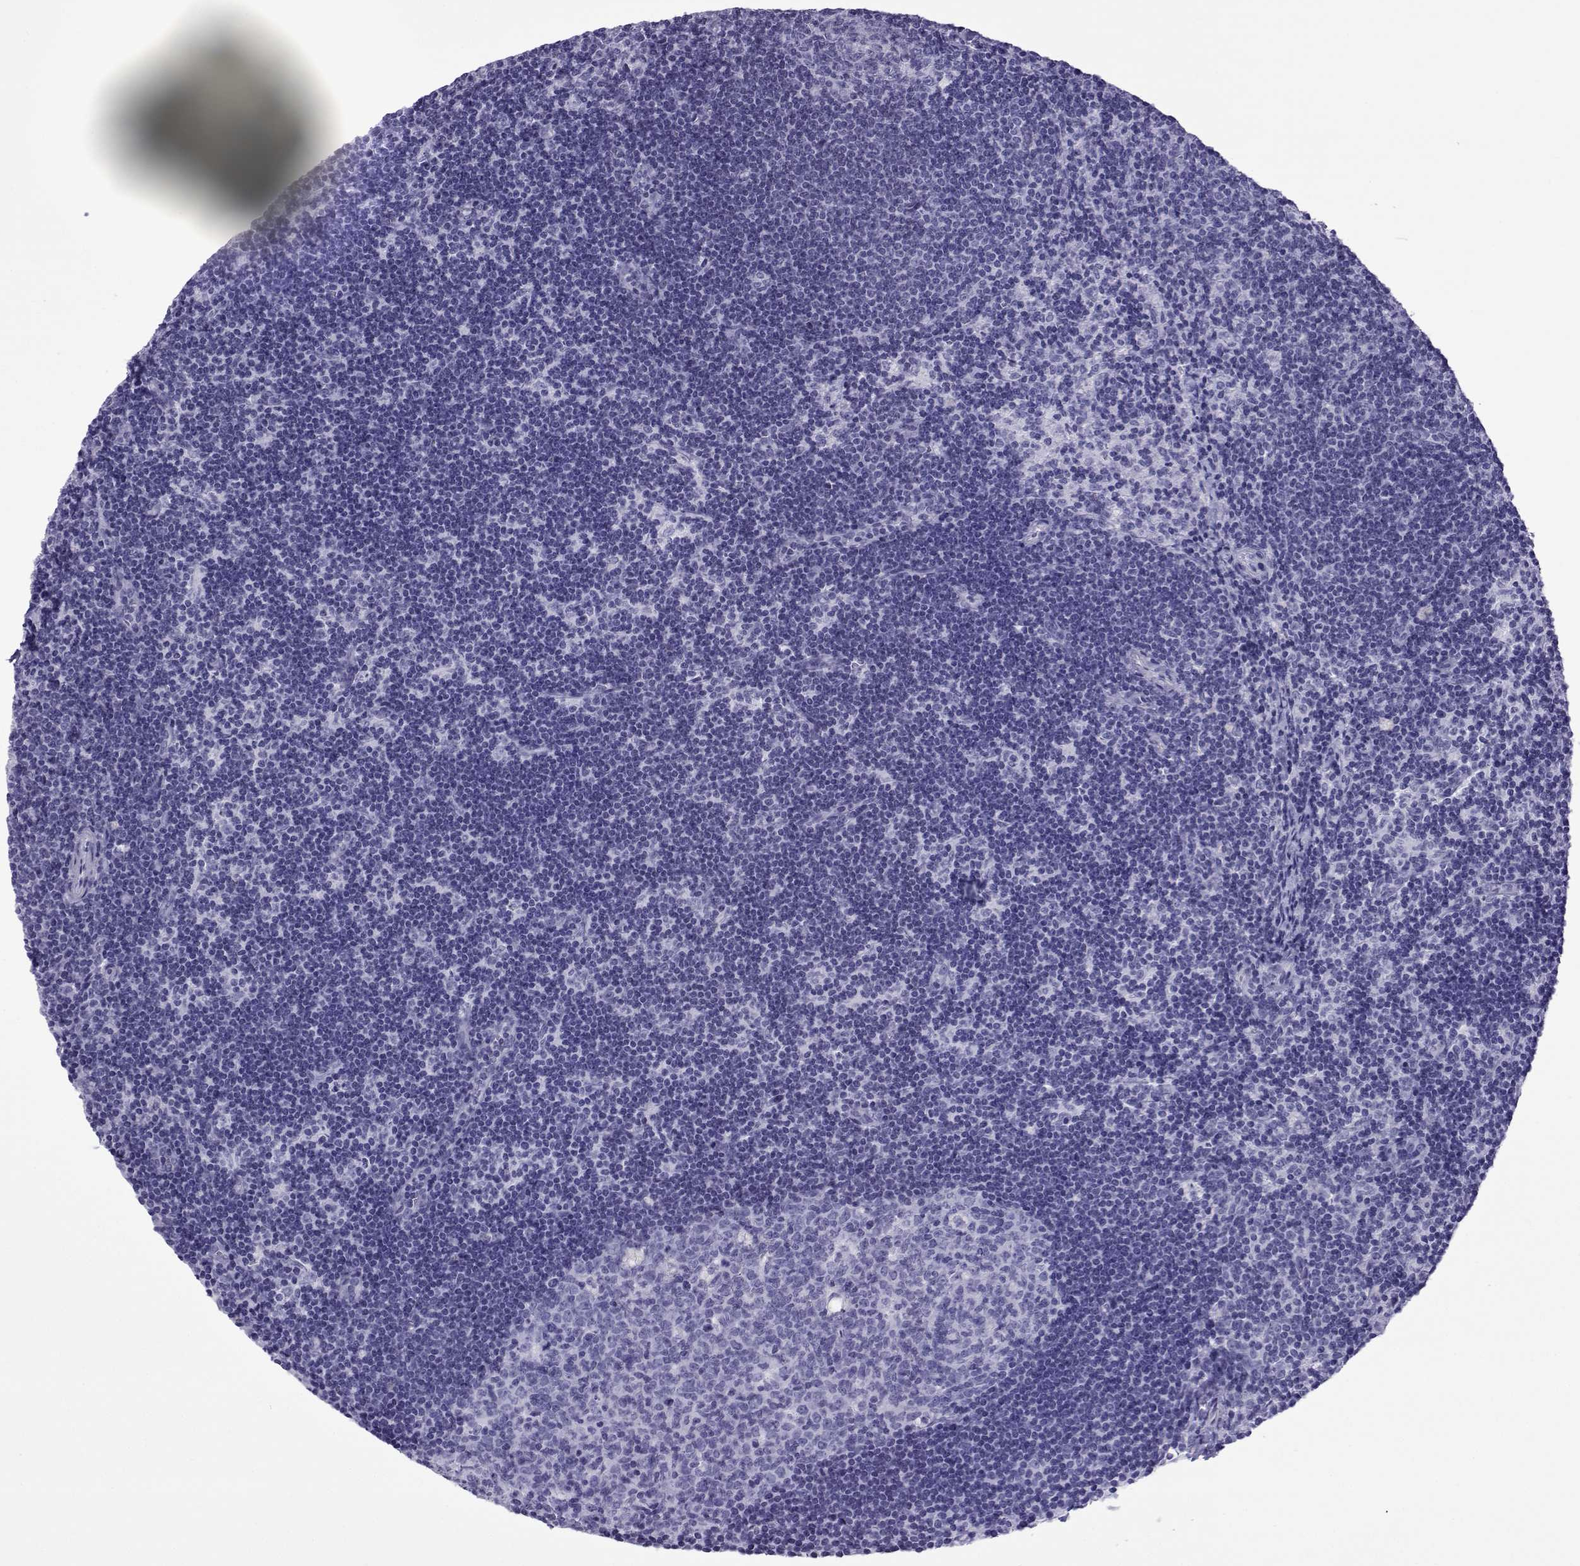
{"staining": {"intensity": "negative", "quantity": "none", "location": "none"}, "tissue": "lymph node", "cell_type": "Germinal center cells", "image_type": "normal", "snomed": [{"axis": "morphology", "description": "Normal tissue, NOS"}, {"axis": "topography", "description": "Lymph node"}], "caption": "Lymph node stained for a protein using immunohistochemistry reveals no expression germinal center cells.", "gene": "SPANXA1", "patient": {"sex": "female", "age": 34}}